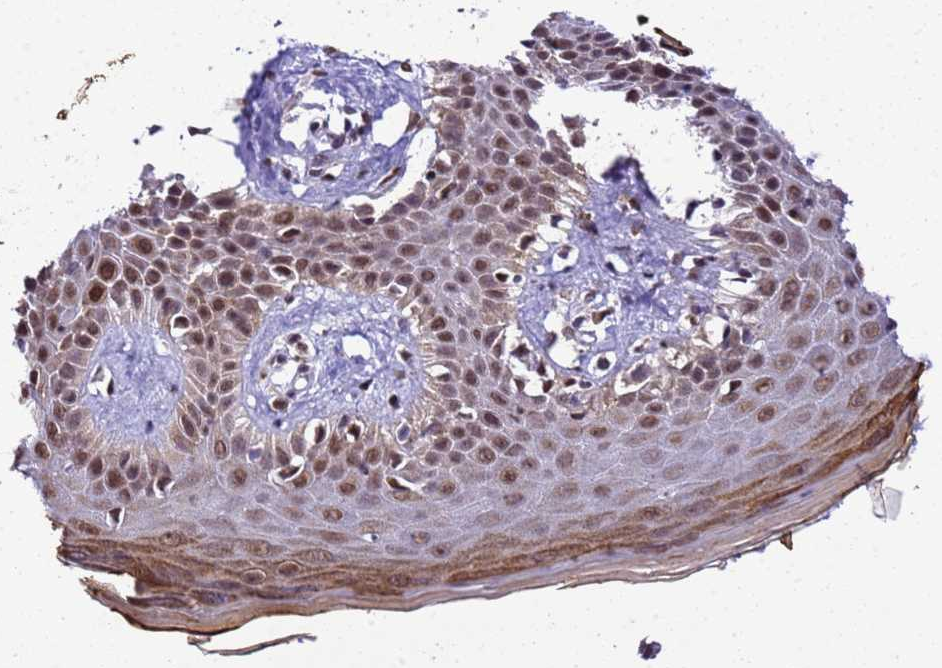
{"staining": {"intensity": "moderate", "quantity": ">75%", "location": "cytoplasmic/membranous,nuclear"}, "tissue": "skin", "cell_type": "Fibroblasts", "image_type": "normal", "snomed": [{"axis": "morphology", "description": "Normal tissue, NOS"}, {"axis": "topography", "description": "Skin"}], "caption": "IHC of unremarkable human skin reveals medium levels of moderate cytoplasmic/membranous,nuclear staining in about >75% of fibroblasts. (Stains: DAB (3,3'-diaminobenzidine) in brown, nuclei in blue, Microscopy: brightfield microscopy at high magnification).", "gene": "SMN1", "patient": {"sex": "male", "age": 52}}